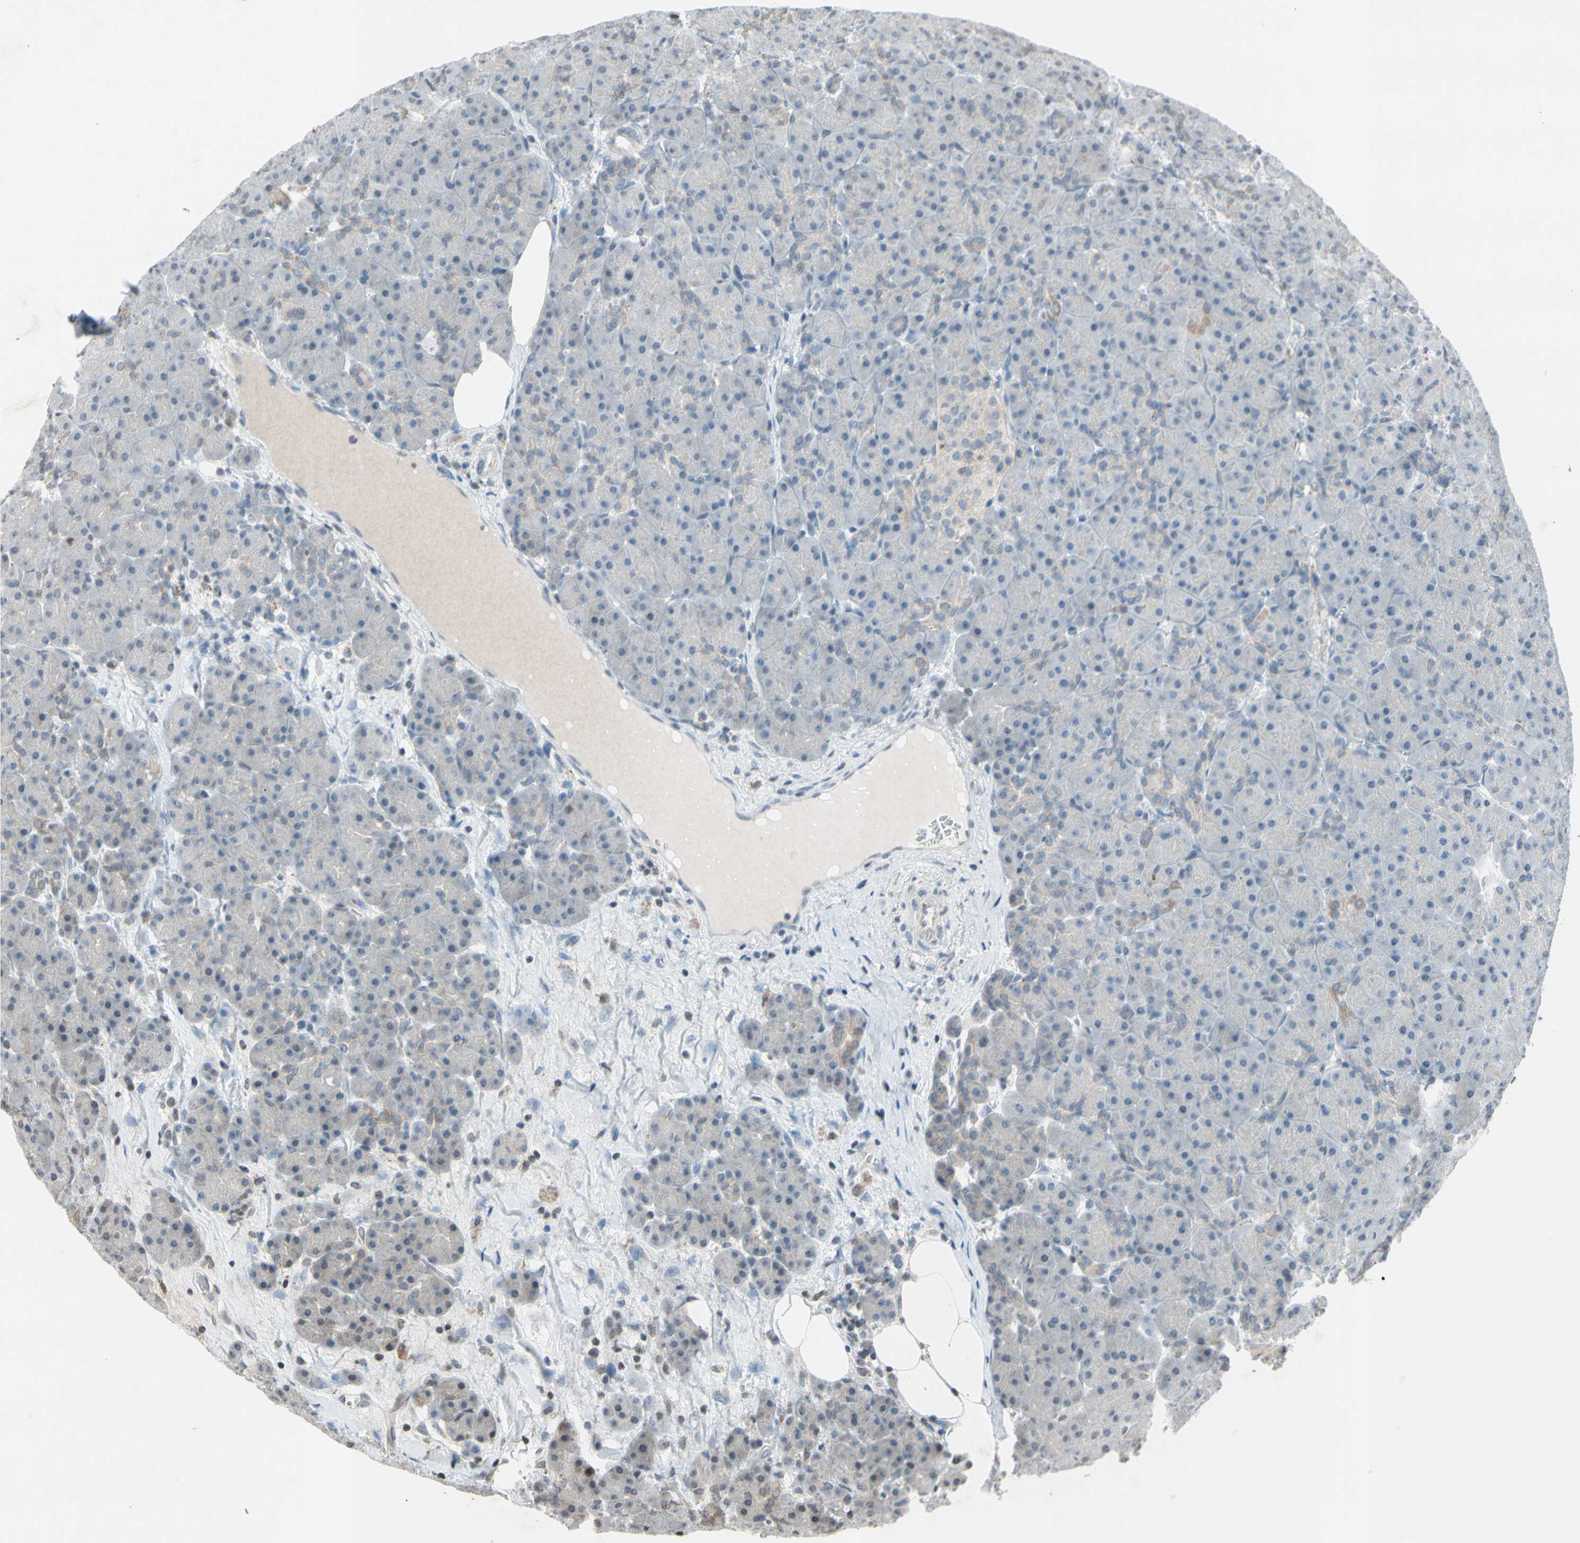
{"staining": {"intensity": "weak", "quantity": "25%-75%", "location": "cytoplasmic/membranous"}, "tissue": "pancreas", "cell_type": "Exocrine glandular cells", "image_type": "normal", "snomed": [{"axis": "morphology", "description": "Normal tissue, NOS"}, {"axis": "topography", "description": "Pancreas"}], "caption": "Weak cytoplasmic/membranous staining is seen in about 25%-75% of exocrine glandular cells in benign pancreas.", "gene": "CLDN11", "patient": {"sex": "male", "age": 66}}